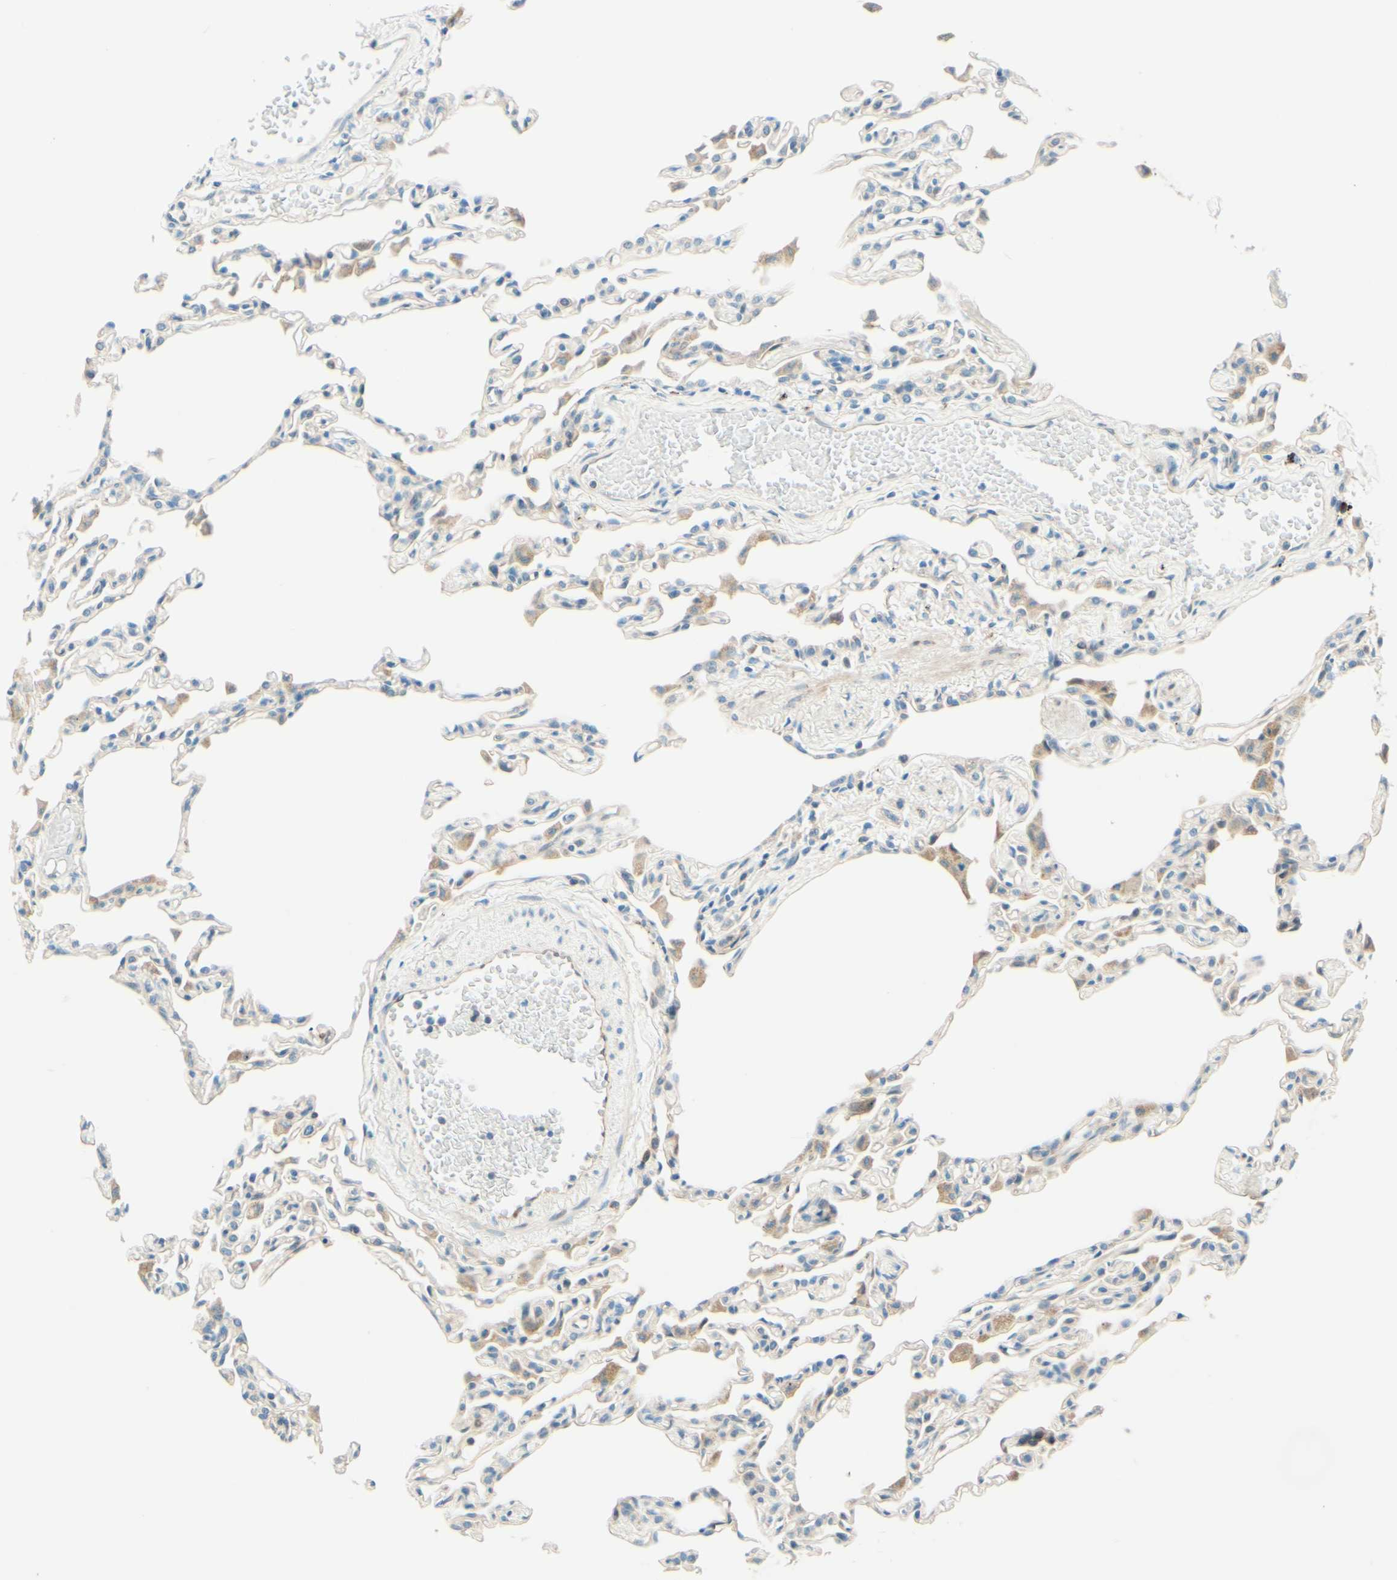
{"staining": {"intensity": "negative", "quantity": "none", "location": "none"}, "tissue": "lung", "cell_type": "Alveolar cells", "image_type": "normal", "snomed": [{"axis": "morphology", "description": "Normal tissue, NOS"}, {"axis": "topography", "description": "Lung"}], "caption": "Lung stained for a protein using immunohistochemistry demonstrates no expression alveolar cells.", "gene": "TAOK2", "patient": {"sex": "female", "age": 49}}